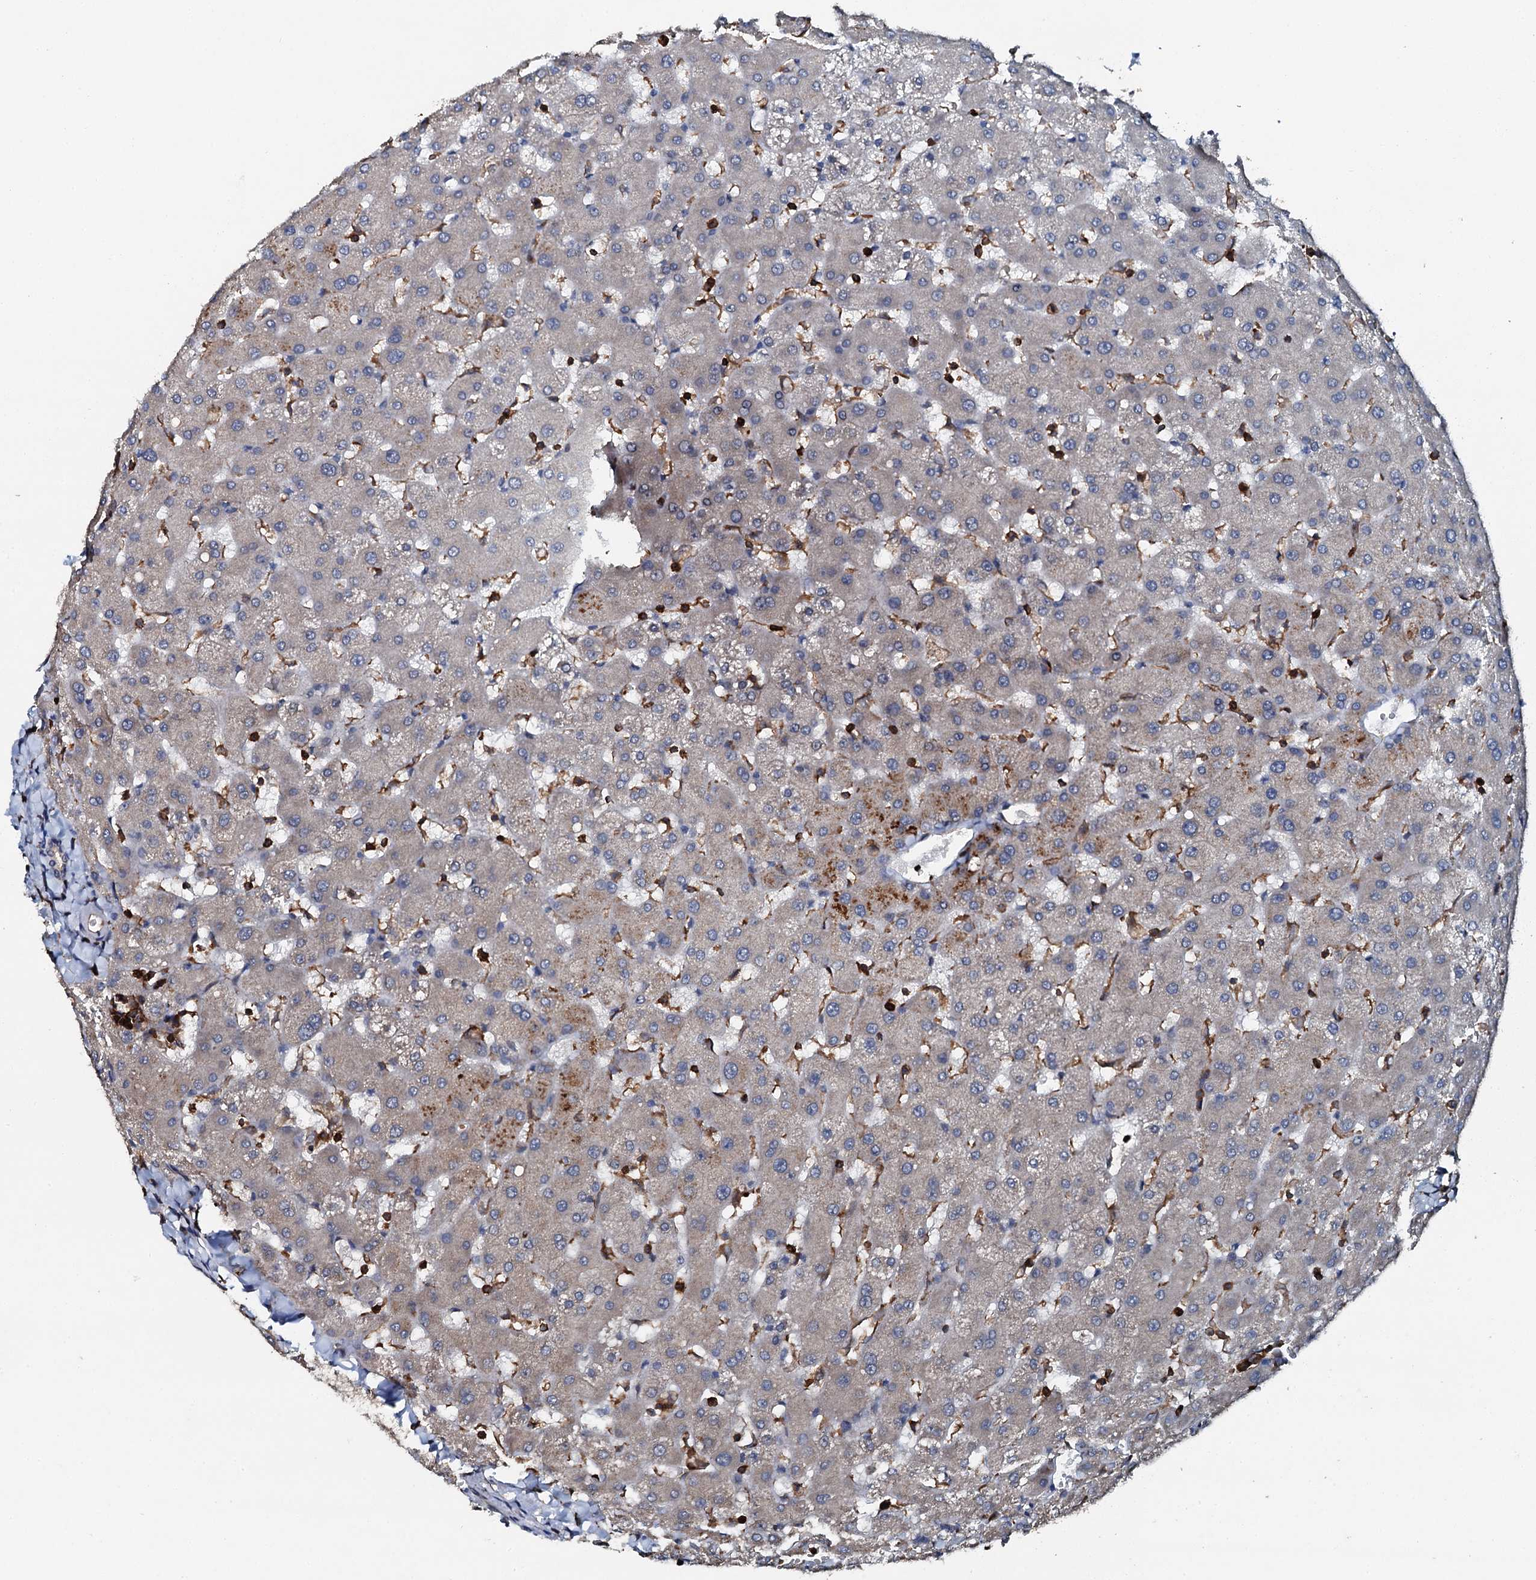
{"staining": {"intensity": "negative", "quantity": "none", "location": "none"}, "tissue": "liver", "cell_type": "Cholangiocytes", "image_type": "normal", "snomed": [{"axis": "morphology", "description": "Normal tissue, NOS"}, {"axis": "topography", "description": "Liver"}], "caption": "Cholangiocytes show no significant staining in benign liver.", "gene": "EDC4", "patient": {"sex": "female", "age": 63}}